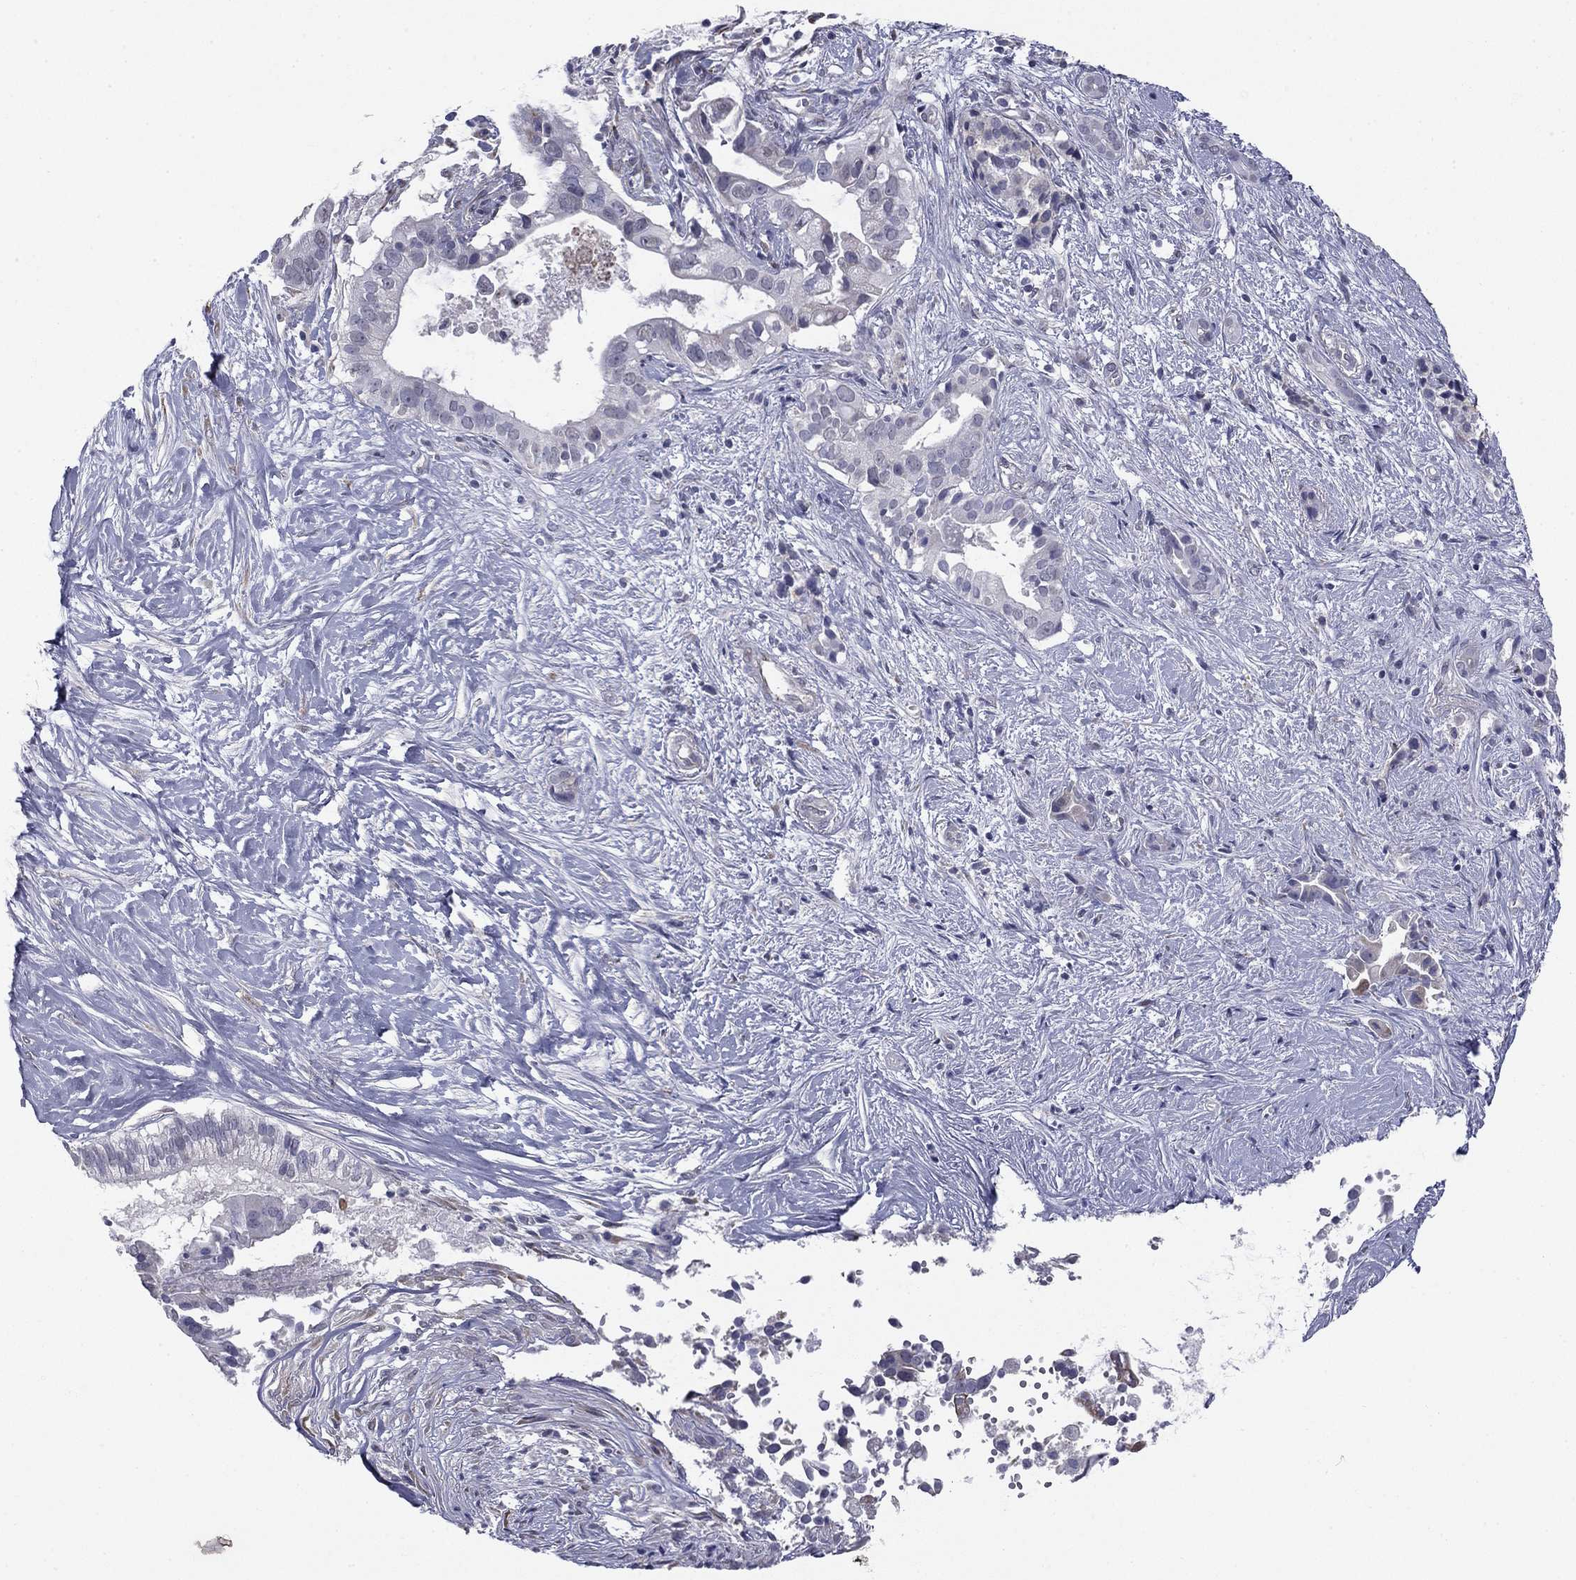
{"staining": {"intensity": "negative", "quantity": "none", "location": "none"}, "tissue": "pancreatic cancer", "cell_type": "Tumor cells", "image_type": "cancer", "snomed": [{"axis": "morphology", "description": "Adenocarcinoma, NOS"}, {"axis": "topography", "description": "Pancreas"}], "caption": "An IHC micrograph of pancreatic cancer is shown. There is no staining in tumor cells of pancreatic cancer.", "gene": "PRRT2", "patient": {"sex": "male", "age": 61}}